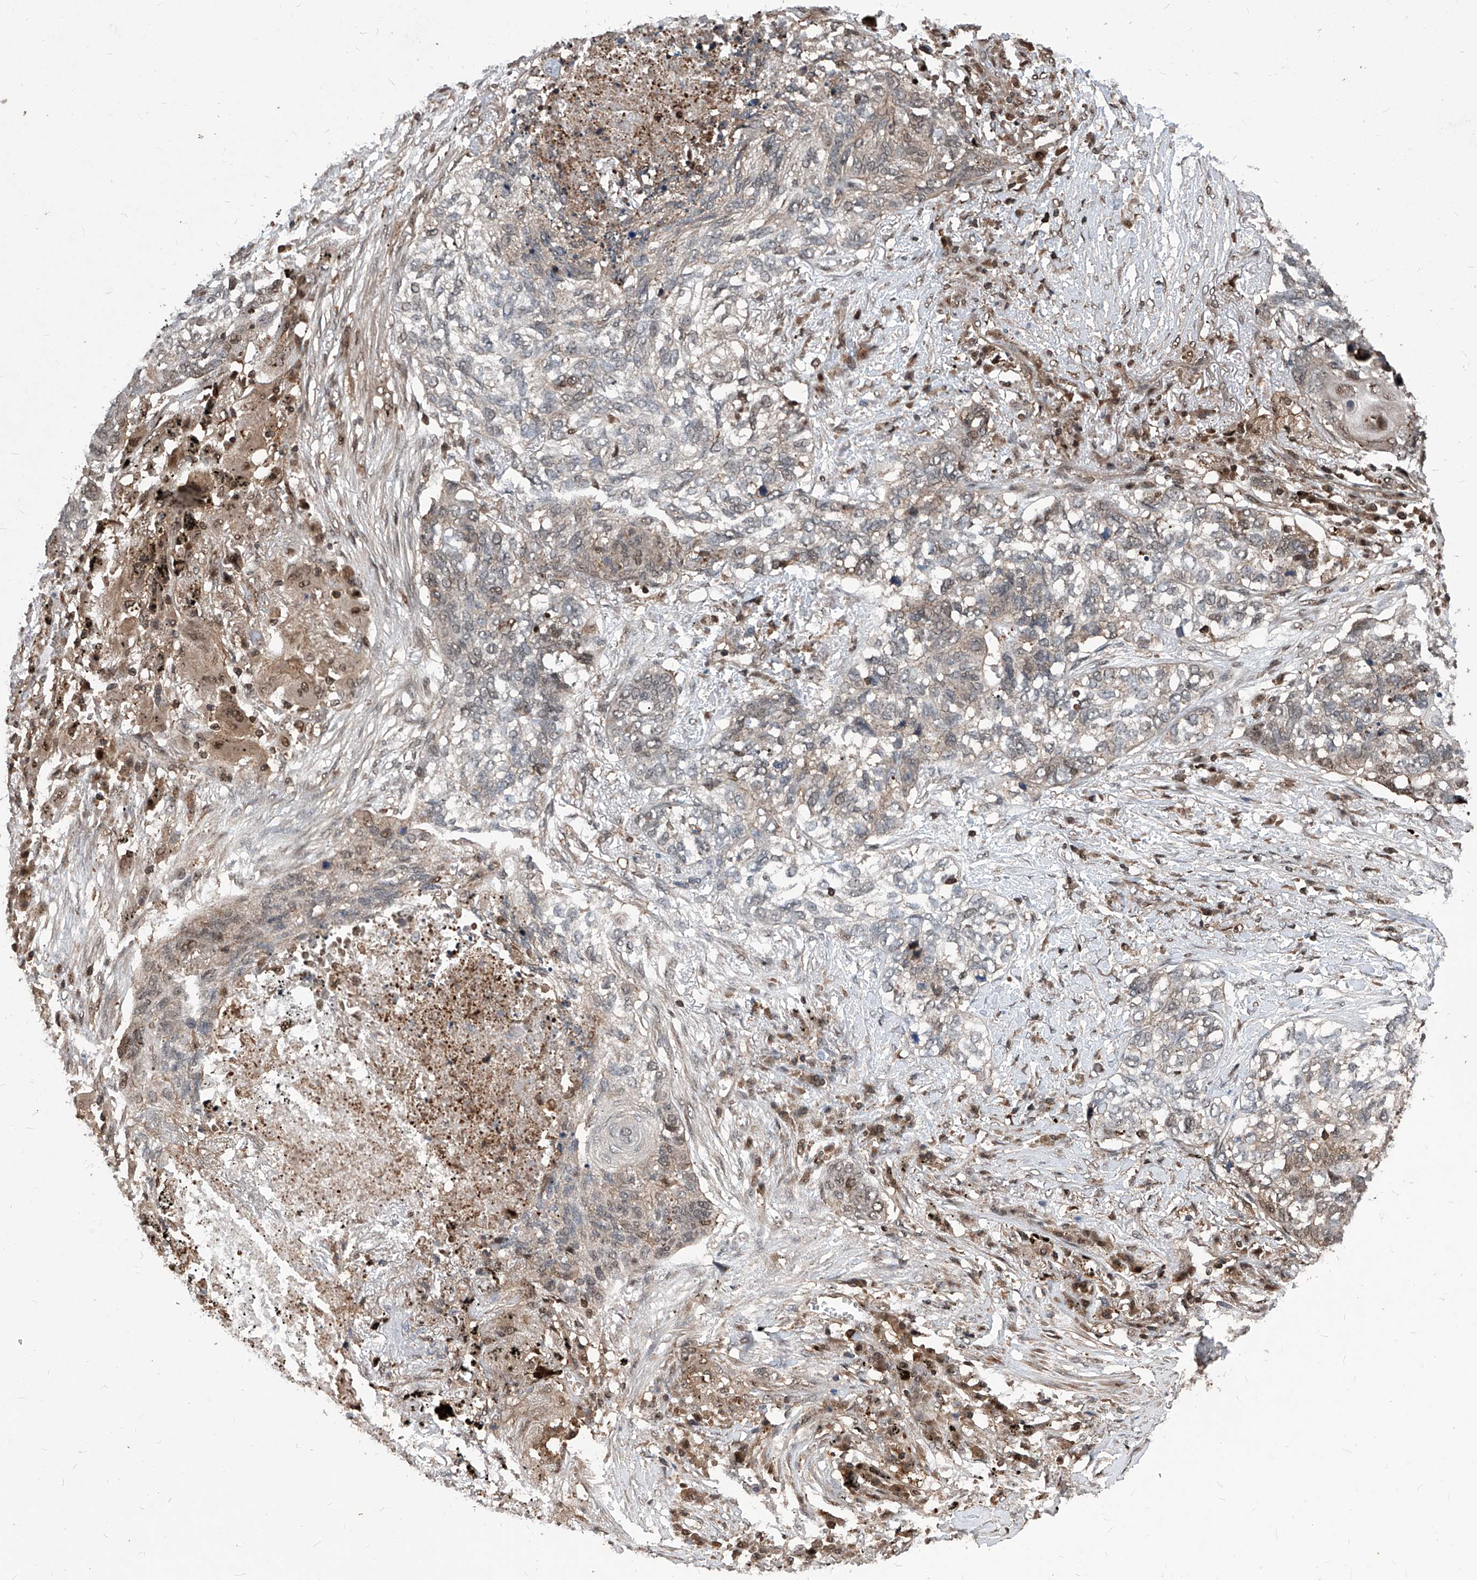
{"staining": {"intensity": "weak", "quantity": "<25%", "location": "cytoplasmic/membranous,nuclear"}, "tissue": "lung cancer", "cell_type": "Tumor cells", "image_type": "cancer", "snomed": [{"axis": "morphology", "description": "Squamous cell carcinoma, NOS"}, {"axis": "topography", "description": "Lung"}], "caption": "Lung squamous cell carcinoma was stained to show a protein in brown. There is no significant positivity in tumor cells. (Stains: DAB (3,3'-diaminobenzidine) IHC with hematoxylin counter stain, Microscopy: brightfield microscopy at high magnification).", "gene": "PSMB1", "patient": {"sex": "female", "age": 63}}